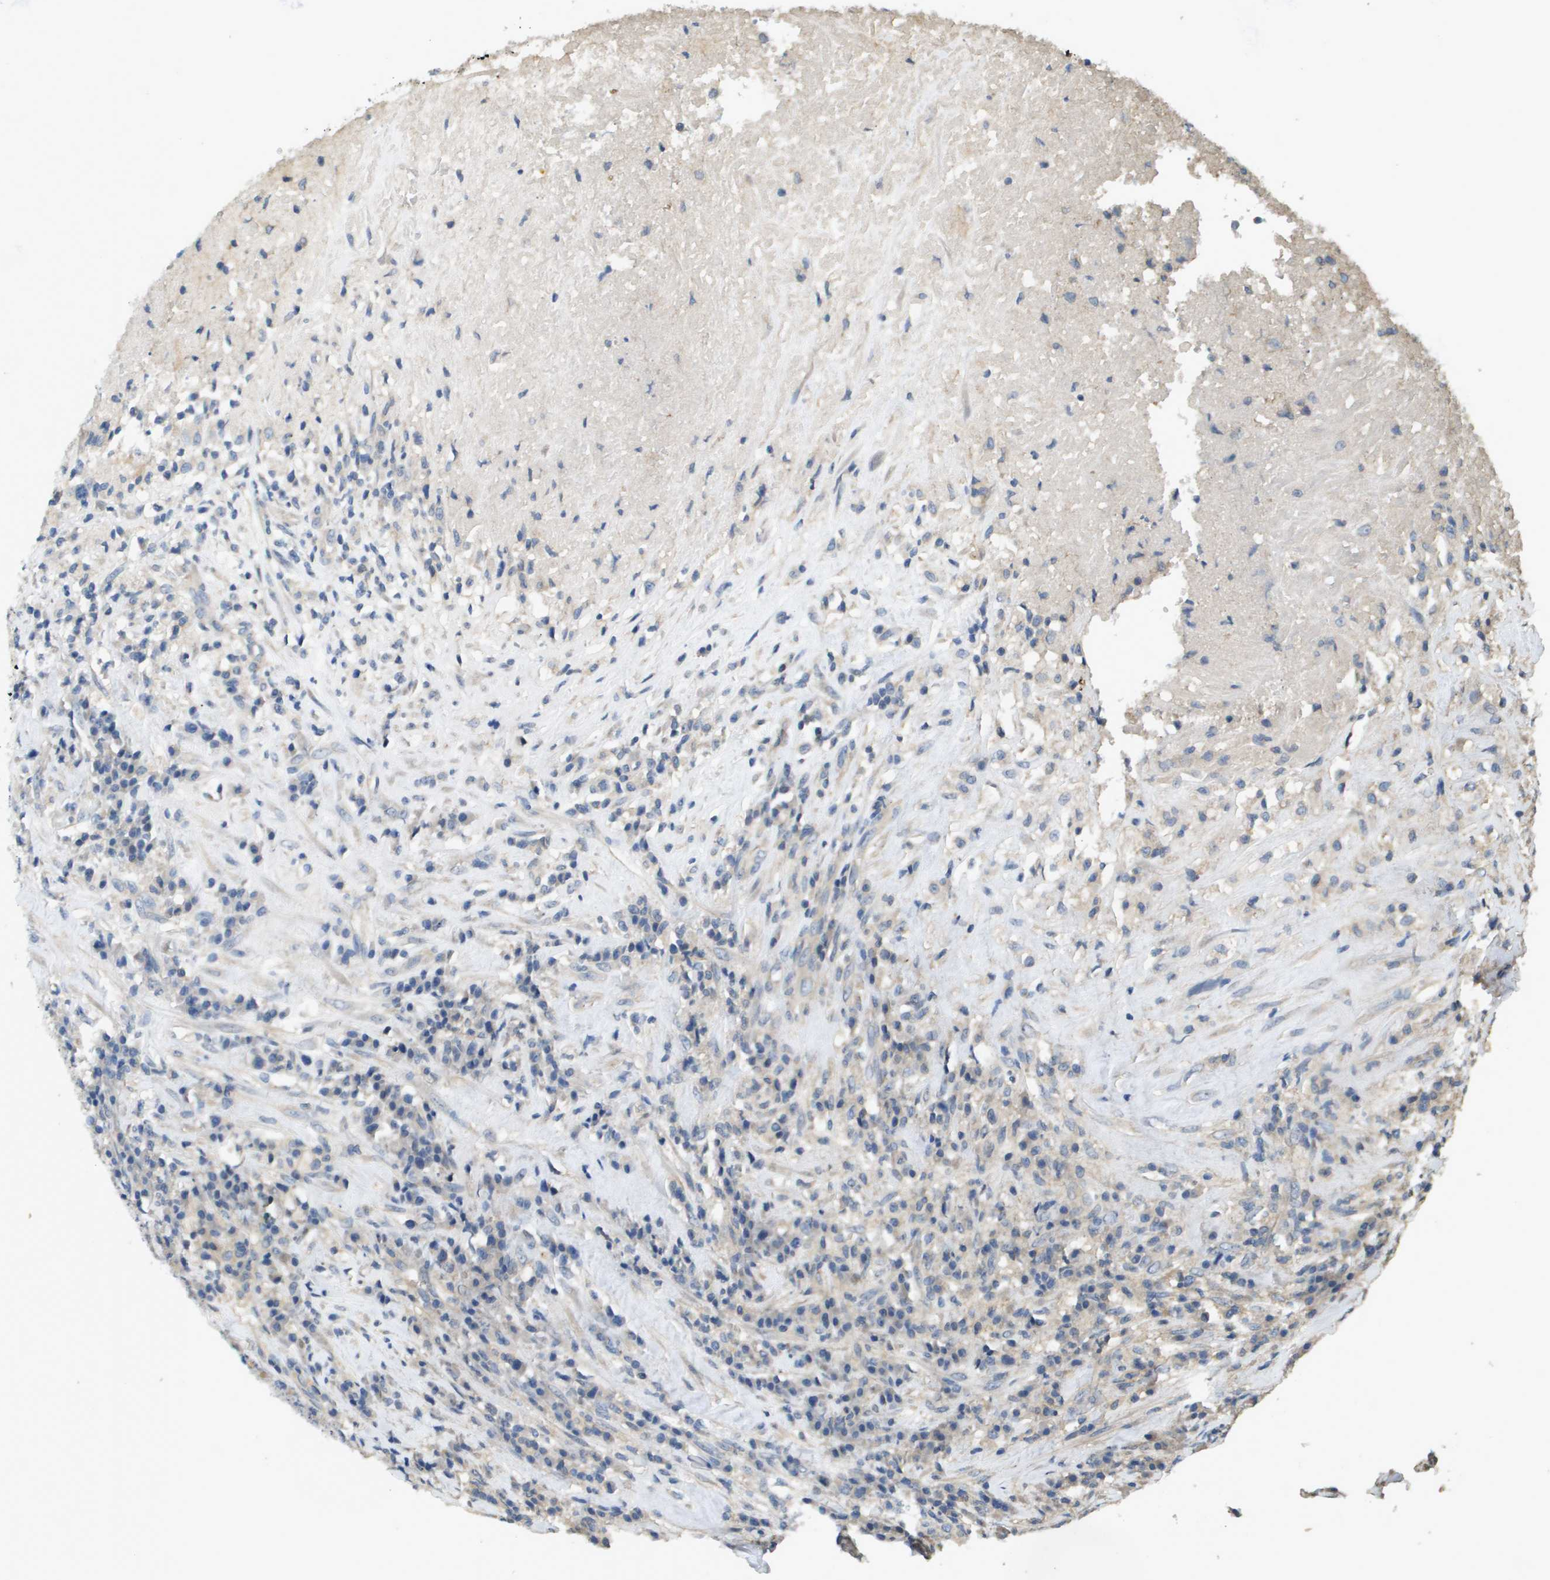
{"staining": {"intensity": "negative", "quantity": "none", "location": "none"}, "tissue": "testis cancer", "cell_type": "Tumor cells", "image_type": "cancer", "snomed": [{"axis": "morphology", "description": "Necrosis, NOS"}, {"axis": "morphology", "description": "Carcinoma, Embryonal, NOS"}, {"axis": "topography", "description": "Testis"}], "caption": "The immunohistochemistry photomicrograph has no significant staining in tumor cells of testis embryonal carcinoma tissue. (DAB immunohistochemistry (IHC) visualized using brightfield microscopy, high magnification).", "gene": "KRT23", "patient": {"sex": "male", "age": 19}}